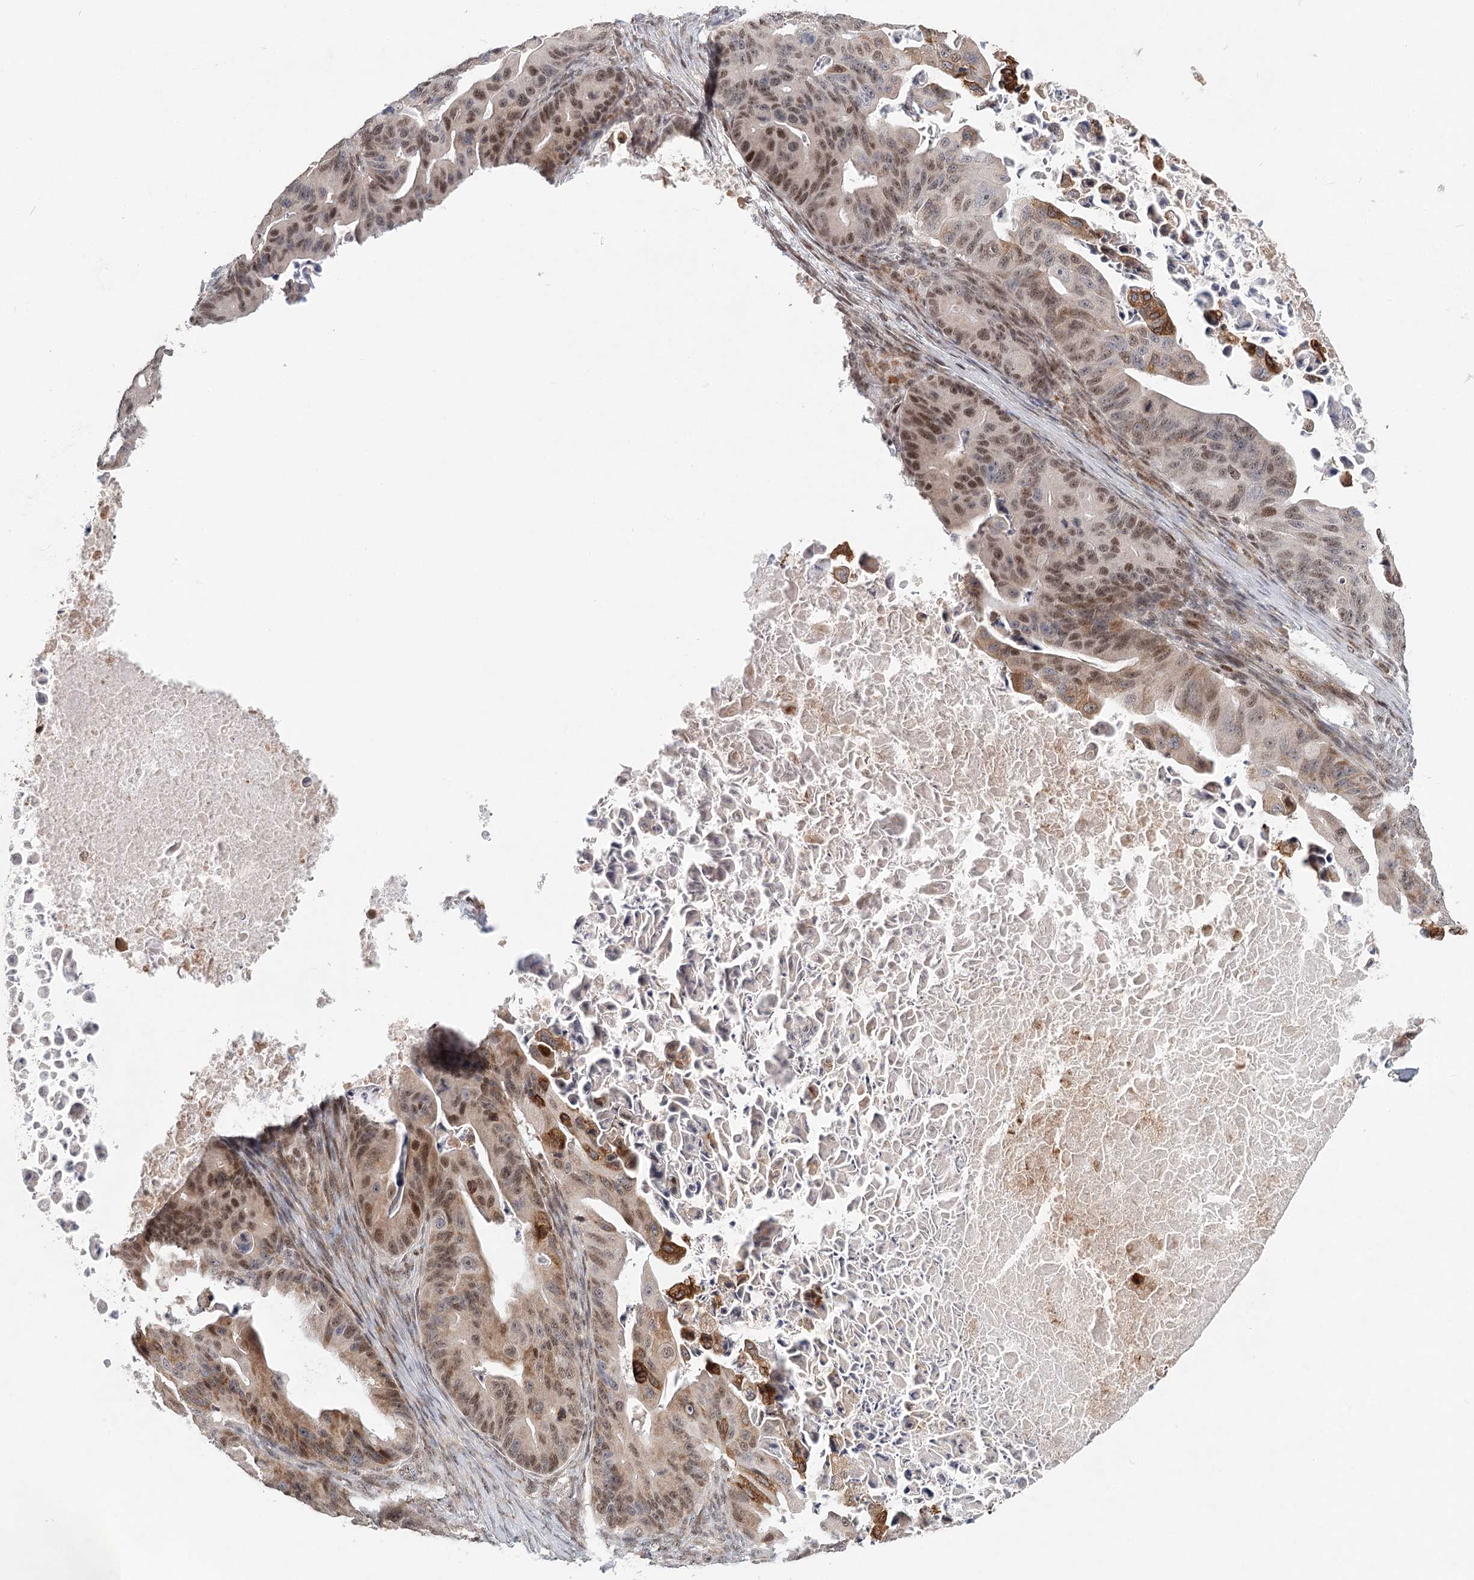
{"staining": {"intensity": "moderate", "quantity": ">75%", "location": "cytoplasmic/membranous,nuclear"}, "tissue": "ovarian cancer", "cell_type": "Tumor cells", "image_type": "cancer", "snomed": [{"axis": "morphology", "description": "Cystadenocarcinoma, mucinous, NOS"}, {"axis": "topography", "description": "Ovary"}], "caption": "Protein expression by immunohistochemistry exhibits moderate cytoplasmic/membranous and nuclear expression in about >75% of tumor cells in ovarian mucinous cystadenocarcinoma.", "gene": "BNIP5", "patient": {"sex": "female", "age": 37}}